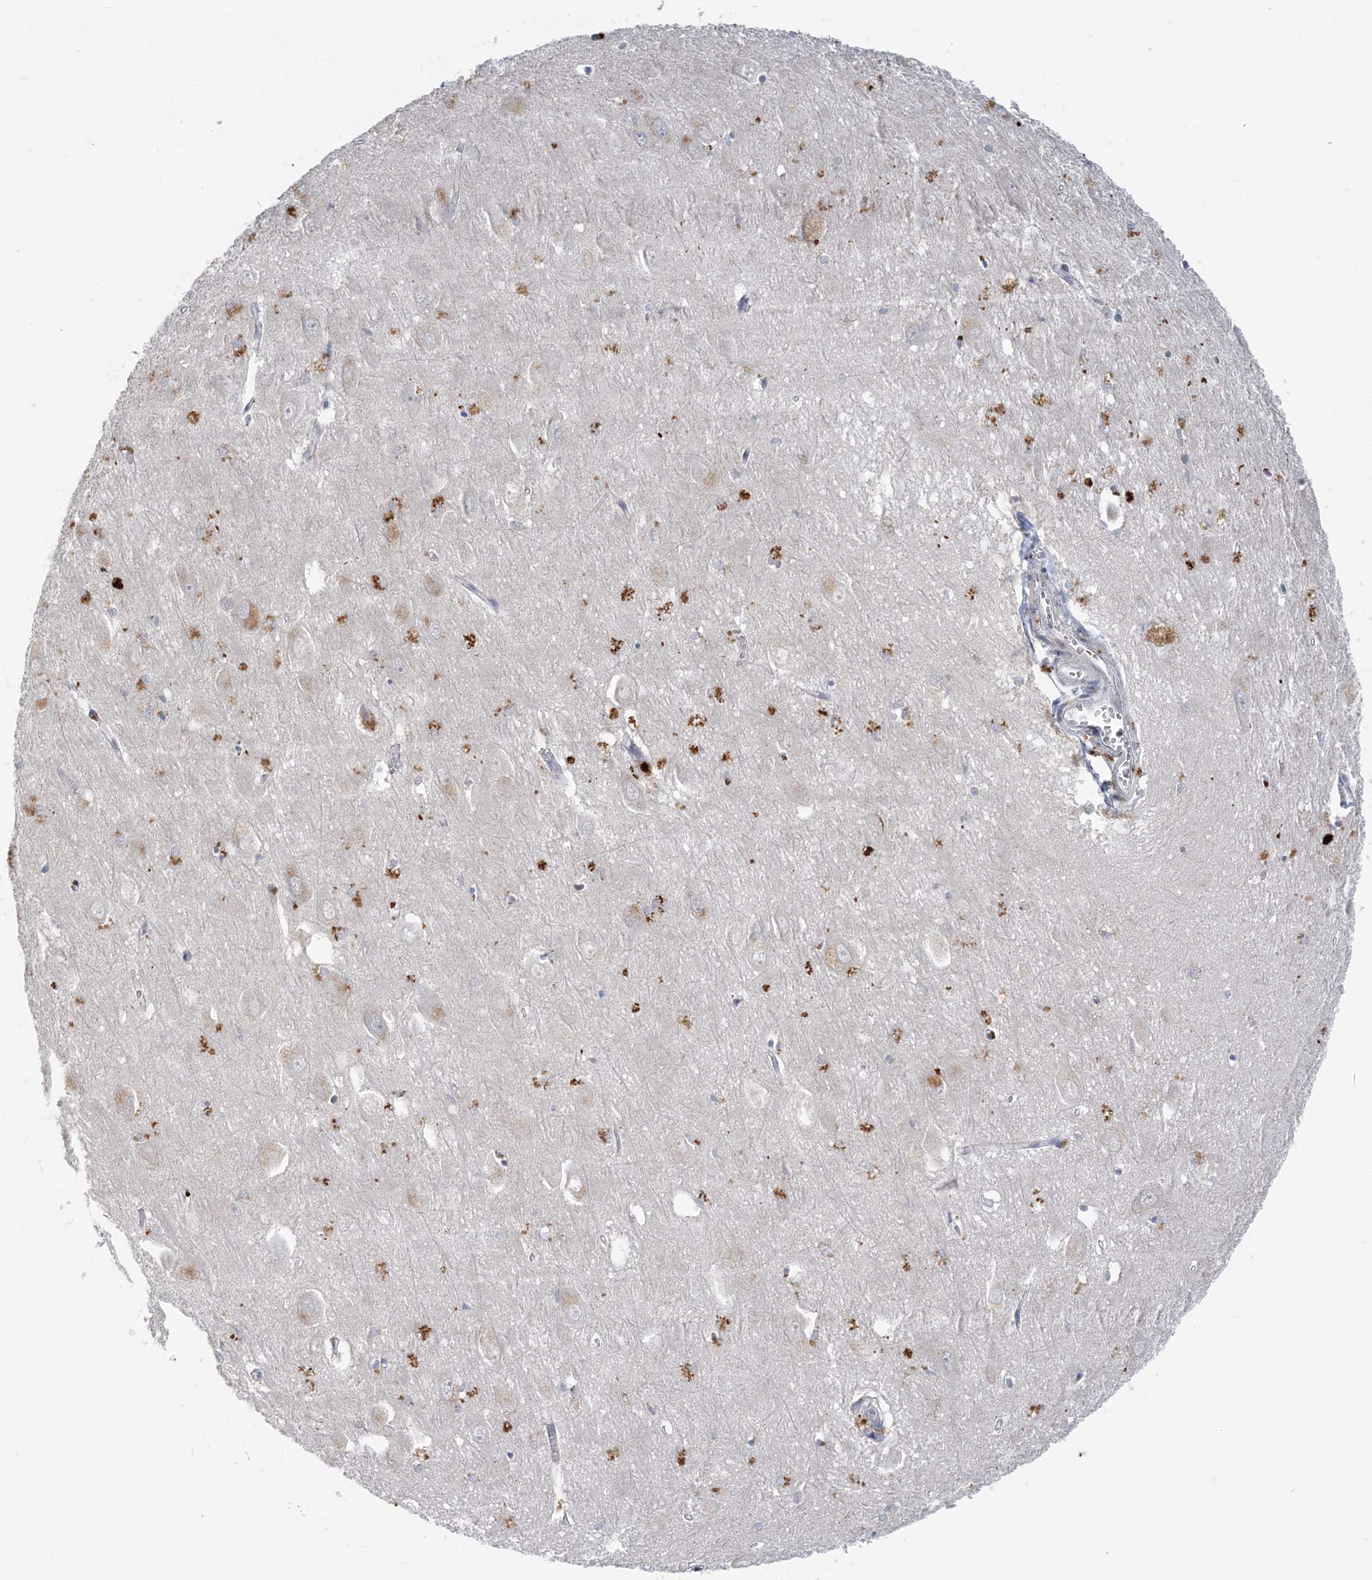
{"staining": {"intensity": "moderate", "quantity": "<25%", "location": "cytoplasmic/membranous"}, "tissue": "hippocampus", "cell_type": "Glial cells", "image_type": "normal", "snomed": [{"axis": "morphology", "description": "Normal tissue, NOS"}, {"axis": "topography", "description": "Hippocampus"}], "caption": "Immunohistochemistry (IHC) of unremarkable human hippocampus demonstrates low levels of moderate cytoplasmic/membranous positivity in approximately <25% of glial cells.", "gene": "ZBTB7A", "patient": {"sex": "female", "age": 64}}